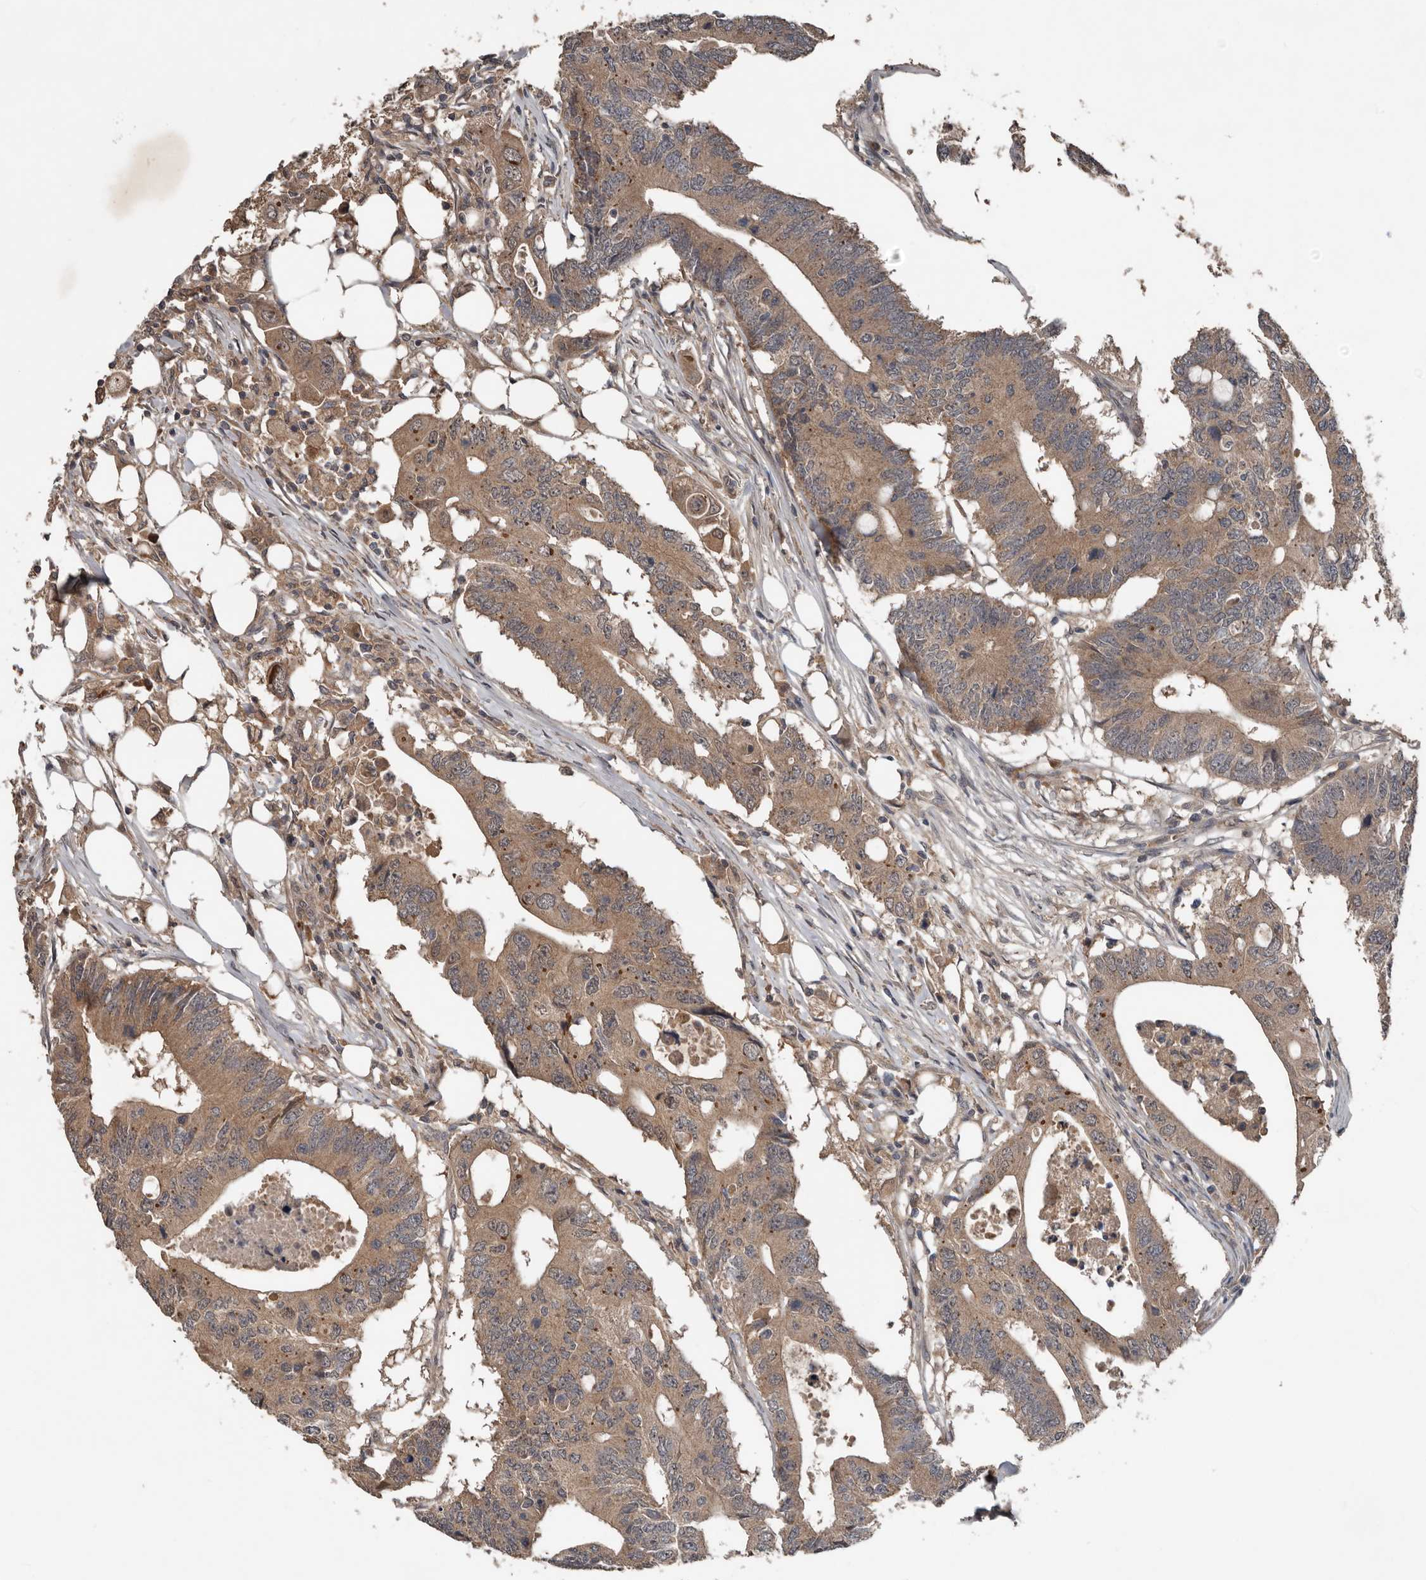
{"staining": {"intensity": "moderate", "quantity": ">75%", "location": "cytoplasmic/membranous"}, "tissue": "colorectal cancer", "cell_type": "Tumor cells", "image_type": "cancer", "snomed": [{"axis": "morphology", "description": "Adenocarcinoma, NOS"}, {"axis": "topography", "description": "Colon"}], "caption": "Protein expression analysis of colorectal adenocarcinoma shows moderate cytoplasmic/membranous expression in approximately >75% of tumor cells.", "gene": "DNAJB4", "patient": {"sex": "male", "age": 71}}